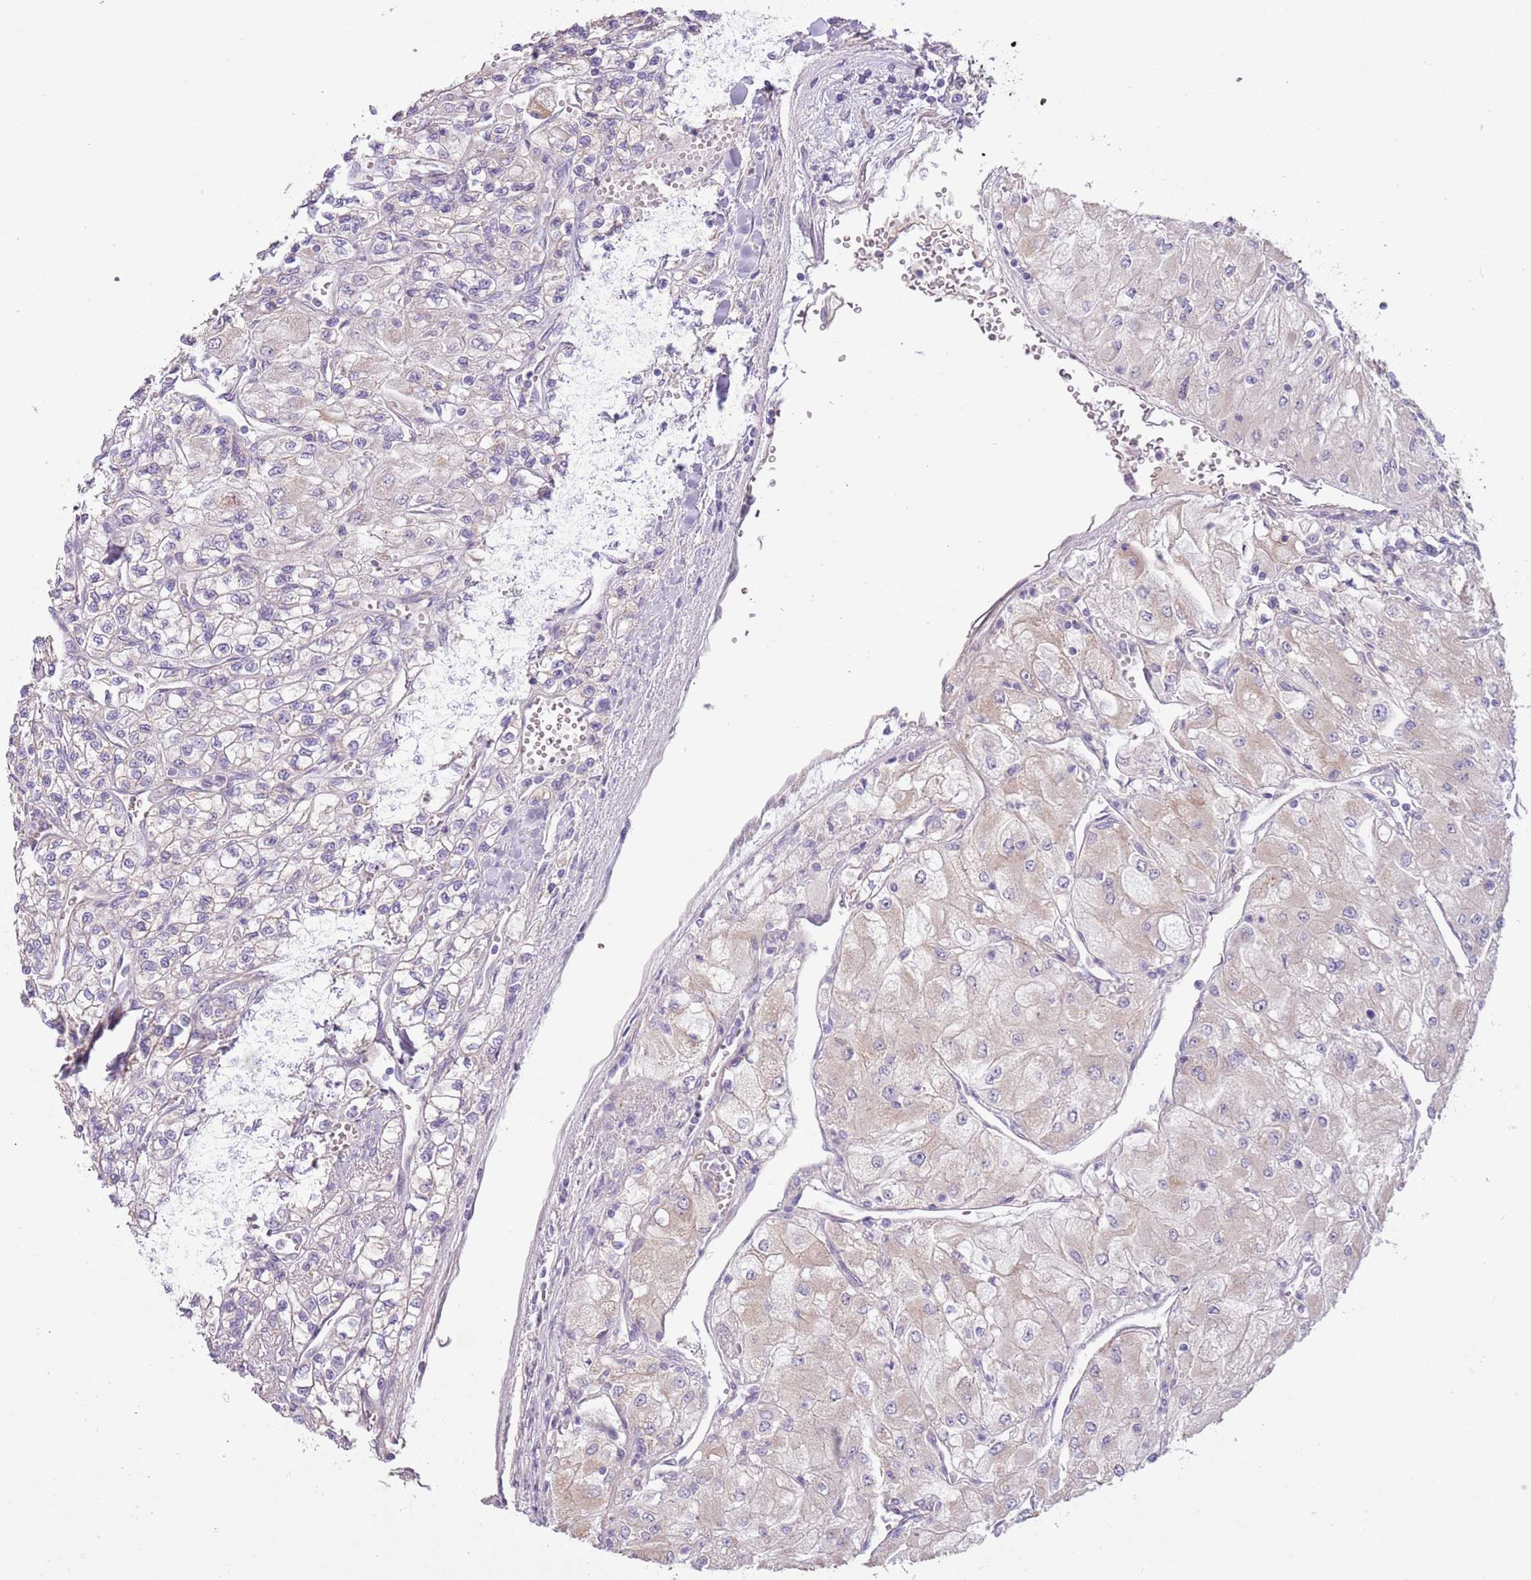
{"staining": {"intensity": "weak", "quantity": "<25%", "location": "cytoplasmic/membranous"}, "tissue": "renal cancer", "cell_type": "Tumor cells", "image_type": "cancer", "snomed": [{"axis": "morphology", "description": "Adenocarcinoma, NOS"}, {"axis": "topography", "description": "Kidney"}], "caption": "Immunohistochemistry image of human adenocarcinoma (renal) stained for a protein (brown), which shows no expression in tumor cells. (Stains: DAB immunohistochemistry (IHC) with hematoxylin counter stain, Microscopy: brightfield microscopy at high magnification).", "gene": "MRO", "patient": {"sex": "male", "age": 80}}